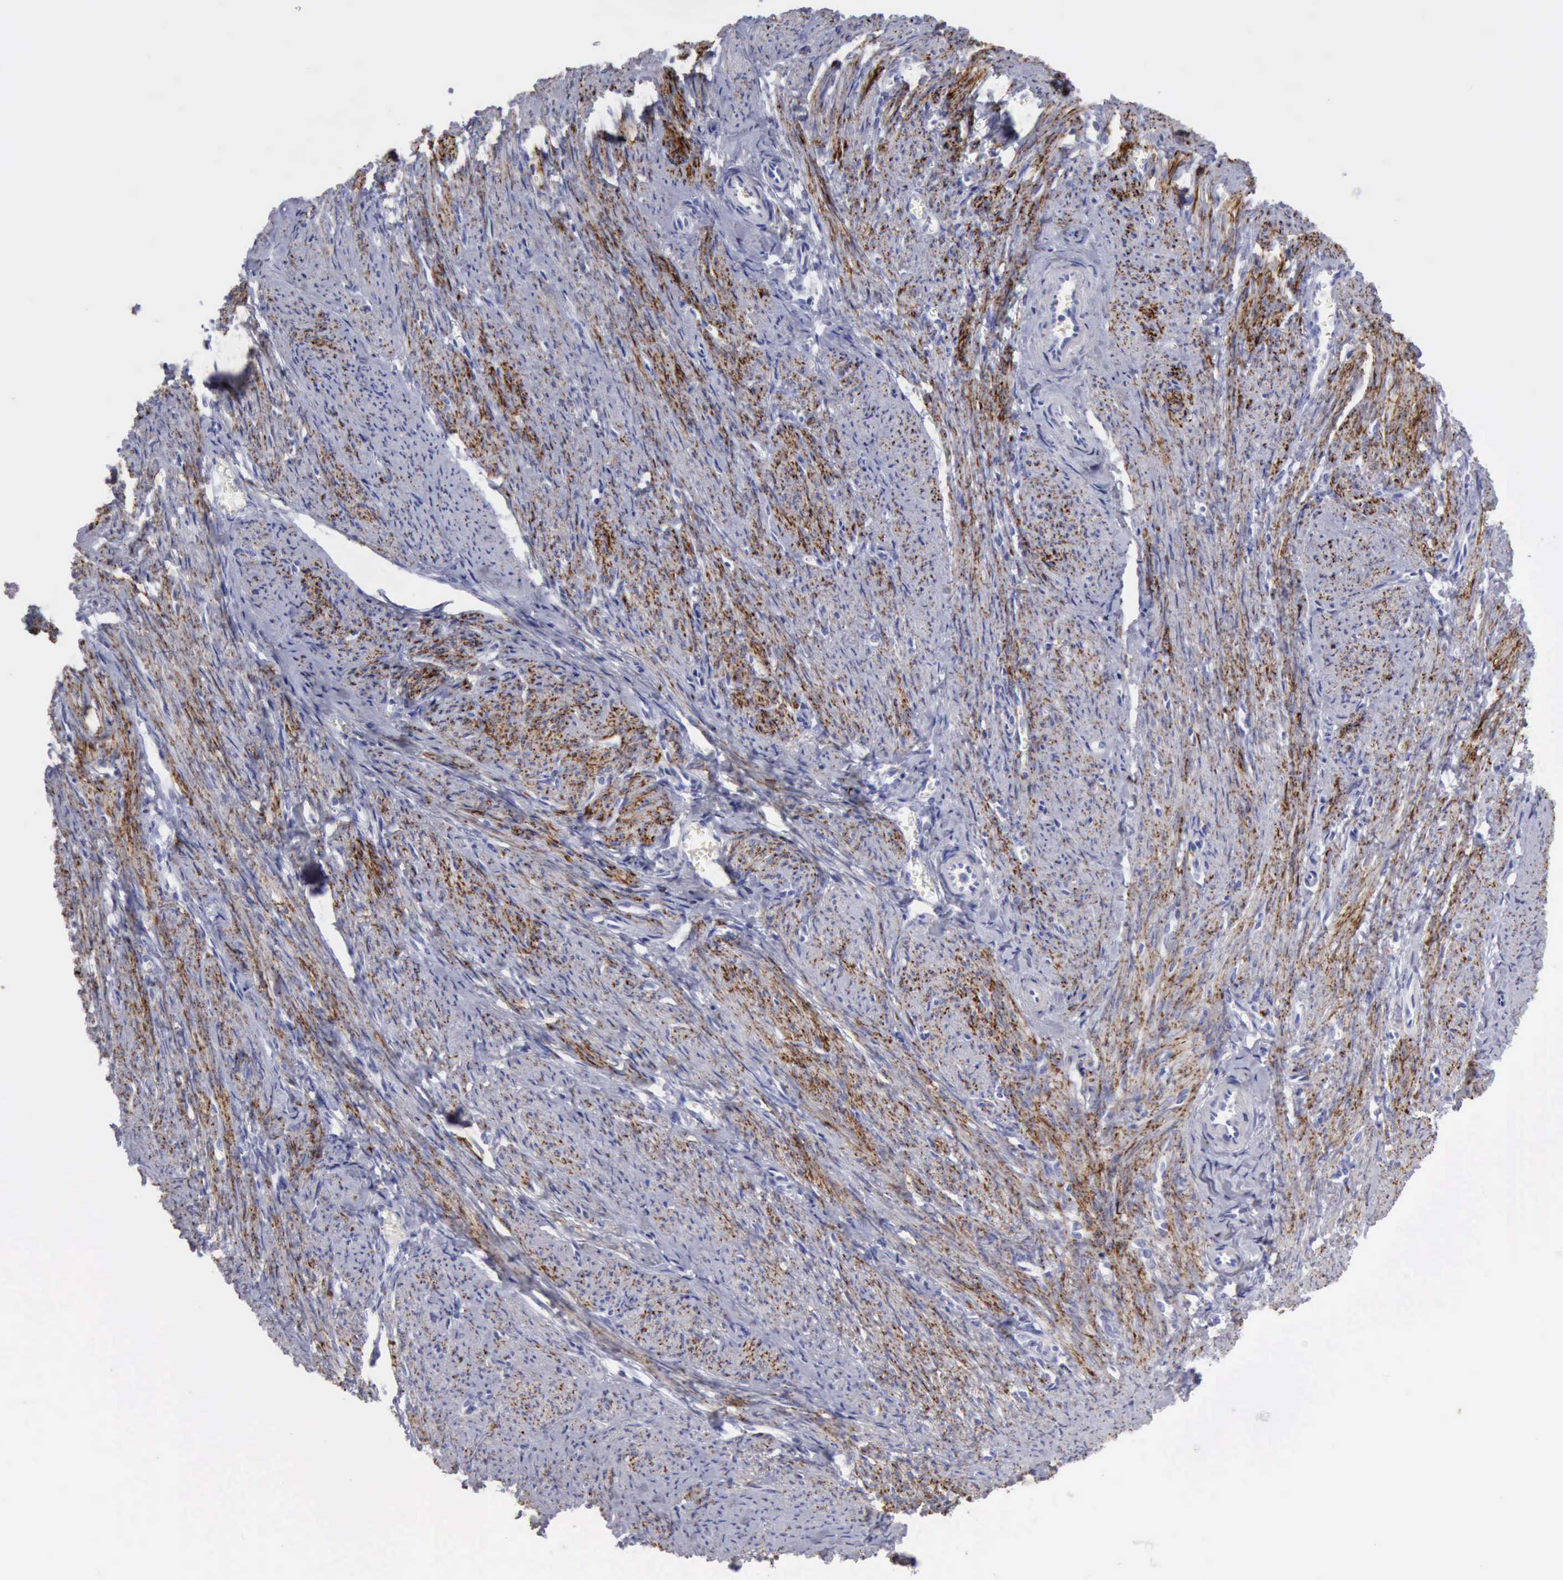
{"staining": {"intensity": "moderate", "quantity": "25%-75%", "location": "cytoplasmic/membranous"}, "tissue": "smooth muscle", "cell_type": "Smooth muscle cells", "image_type": "normal", "snomed": [{"axis": "morphology", "description": "Normal tissue, NOS"}, {"axis": "topography", "description": "Smooth muscle"}, {"axis": "topography", "description": "Cervix"}], "caption": "Protein staining shows moderate cytoplasmic/membranous expression in approximately 25%-75% of smooth muscle cells in benign smooth muscle.", "gene": "NCAM1", "patient": {"sex": "female", "age": 70}}